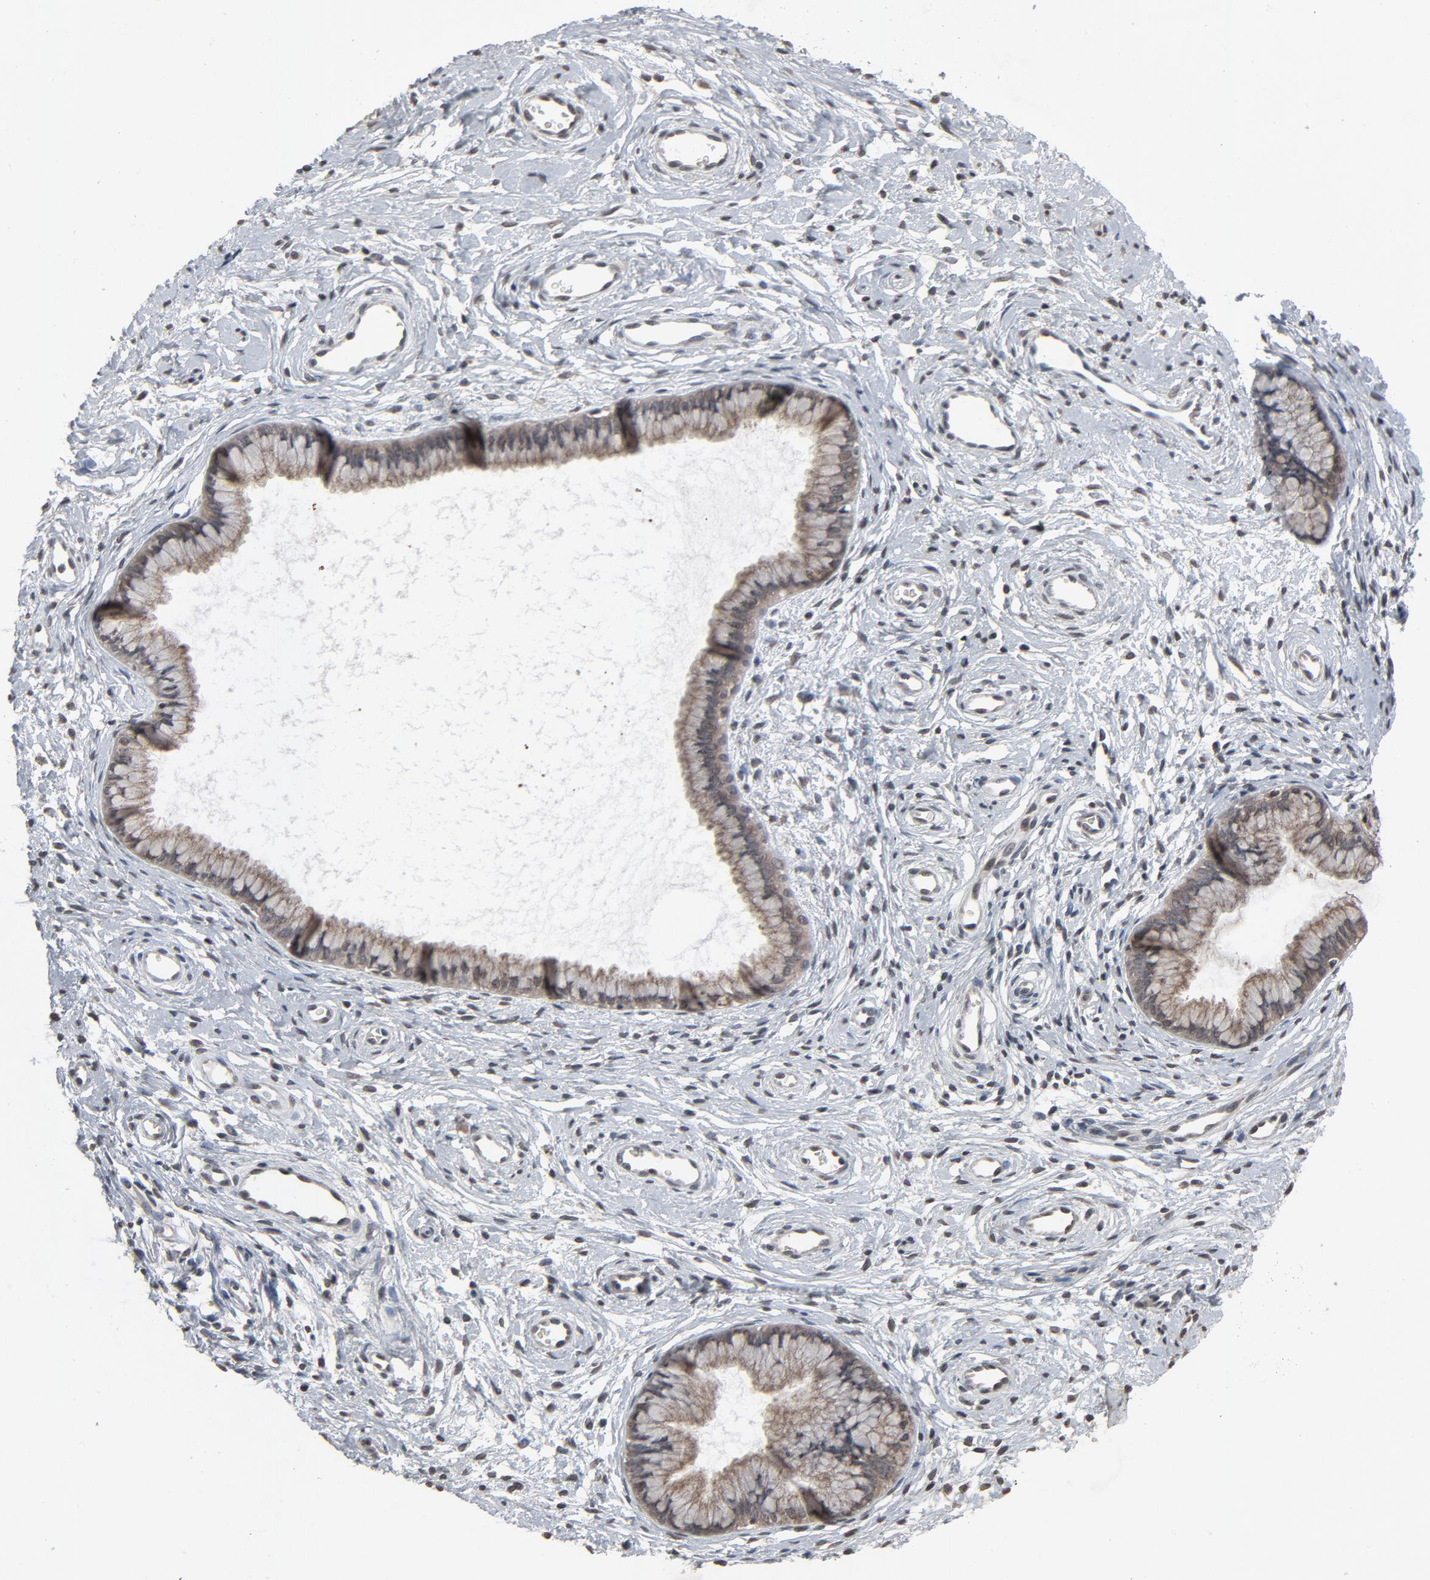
{"staining": {"intensity": "moderate", "quantity": ">75%", "location": "cytoplasmic/membranous,nuclear"}, "tissue": "cervix", "cell_type": "Squamous epithelial cells", "image_type": "normal", "snomed": [{"axis": "morphology", "description": "Normal tissue, NOS"}, {"axis": "topography", "description": "Cervix"}], "caption": "Moderate cytoplasmic/membranous,nuclear positivity is appreciated in about >75% of squamous epithelial cells in normal cervix.", "gene": "POM121", "patient": {"sex": "female", "age": 39}}